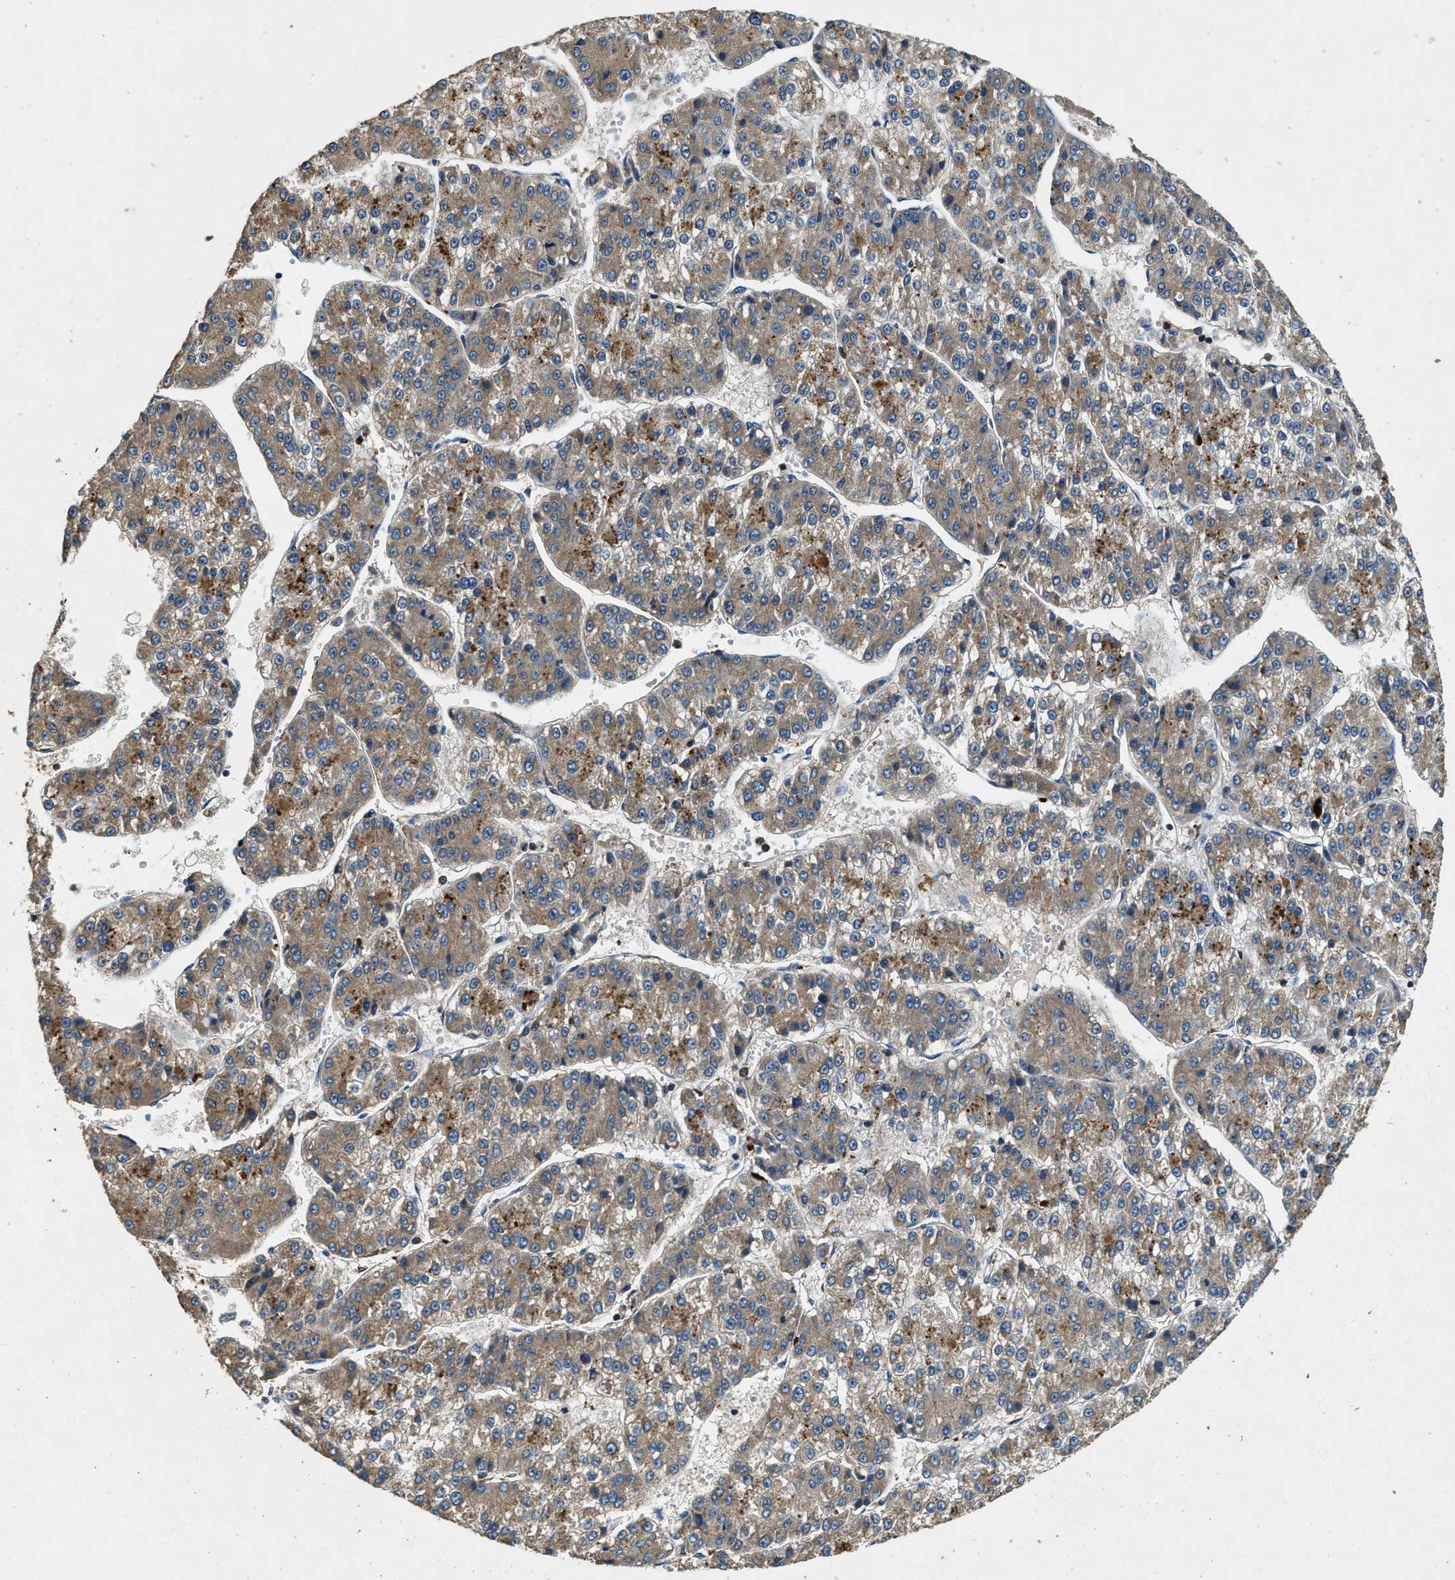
{"staining": {"intensity": "weak", "quantity": ">75%", "location": "cytoplasmic/membranous"}, "tissue": "liver cancer", "cell_type": "Tumor cells", "image_type": "cancer", "snomed": [{"axis": "morphology", "description": "Carcinoma, Hepatocellular, NOS"}, {"axis": "topography", "description": "Liver"}], "caption": "There is low levels of weak cytoplasmic/membranous positivity in tumor cells of liver cancer, as demonstrated by immunohistochemical staining (brown color).", "gene": "BLOC1S1", "patient": {"sex": "female", "age": 73}}